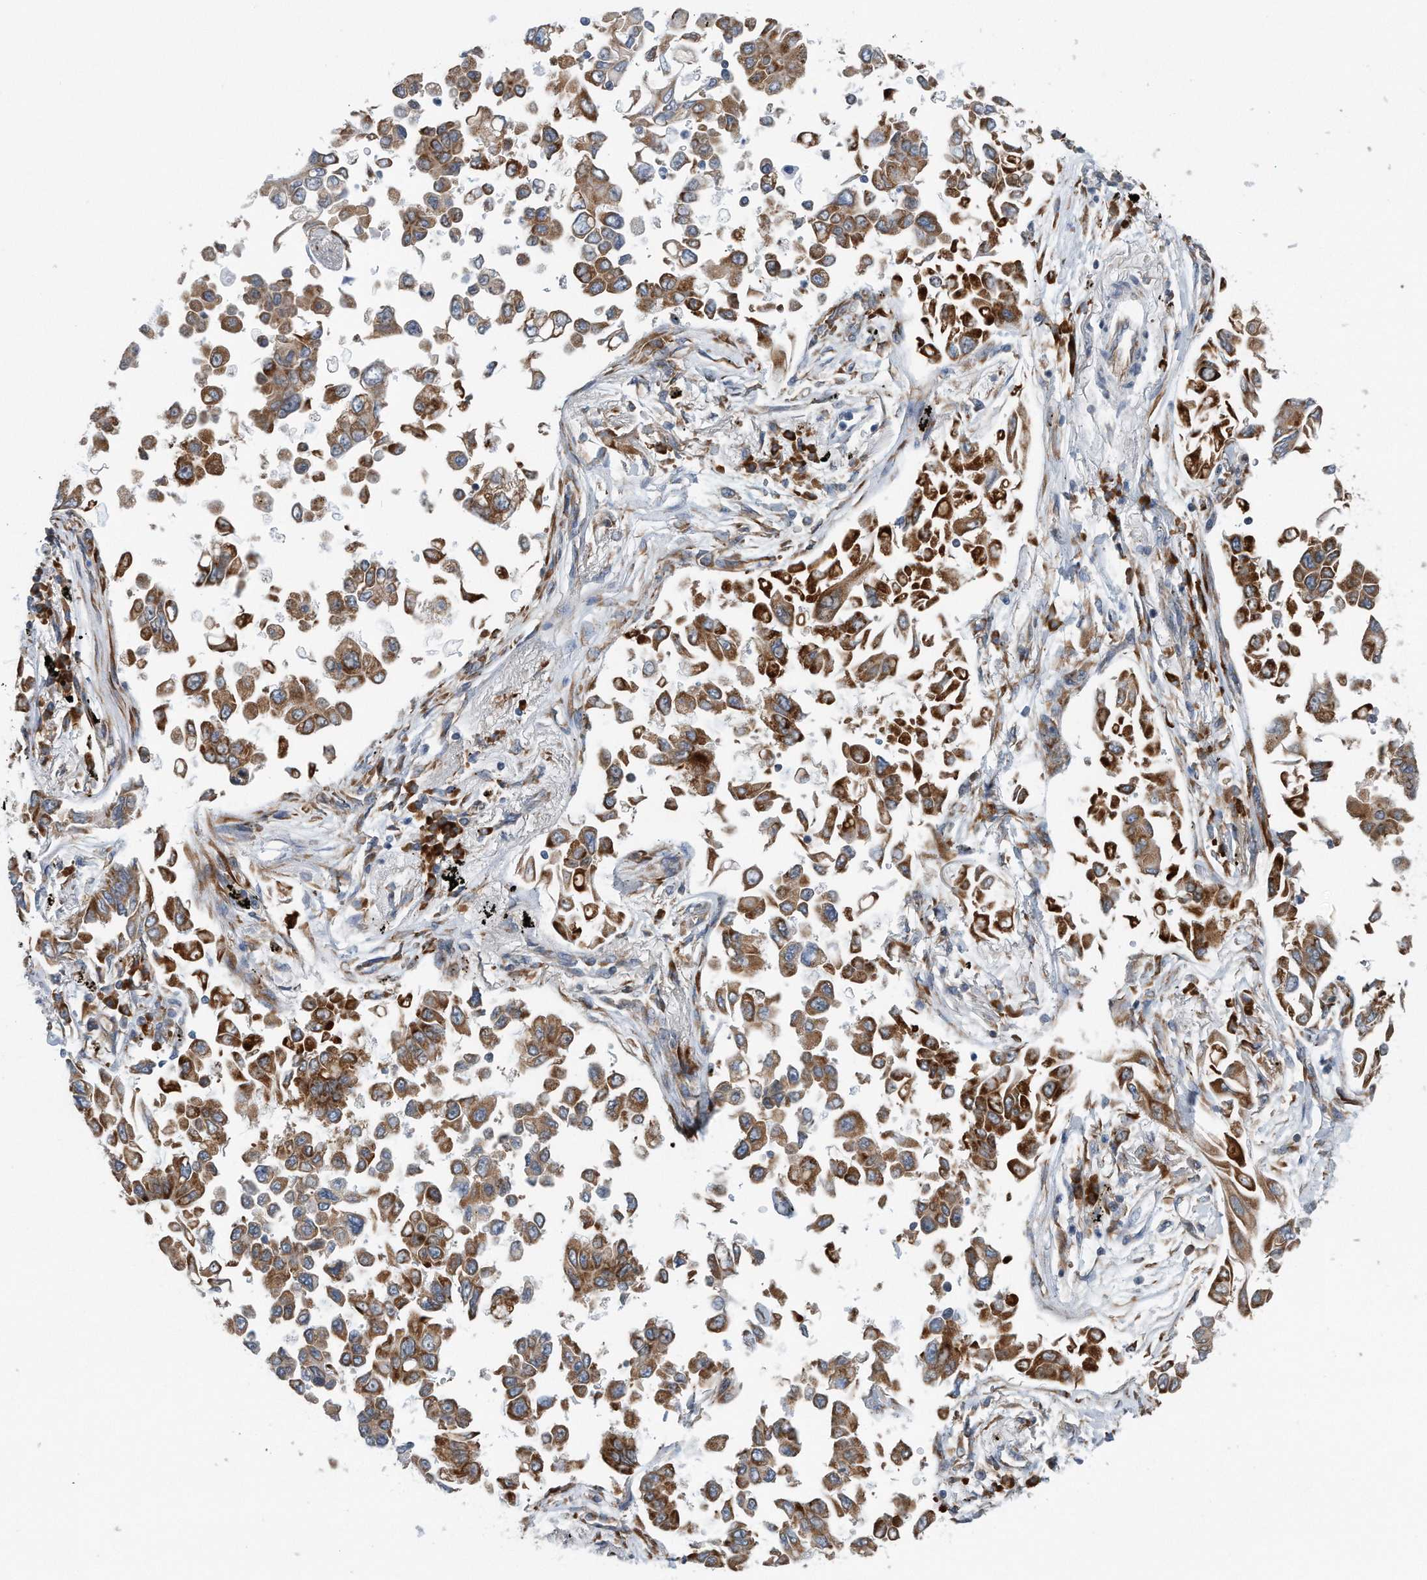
{"staining": {"intensity": "strong", "quantity": ">75%", "location": "cytoplasmic/membranous"}, "tissue": "lung cancer", "cell_type": "Tumor cells", "image_type": "cancer", "snomed": [{"axis": "morphology", "description": "Adenocarcinoma, NOS"}, {"axis": "topography", "description": "Lung"}], "caption": "Strong cytoplasmic/membranous protein expression is identified in about >75% of tumor cells in lung cancer.", "gene": "RPL26L1", "patient": {"sex": "female", "age": 67}}